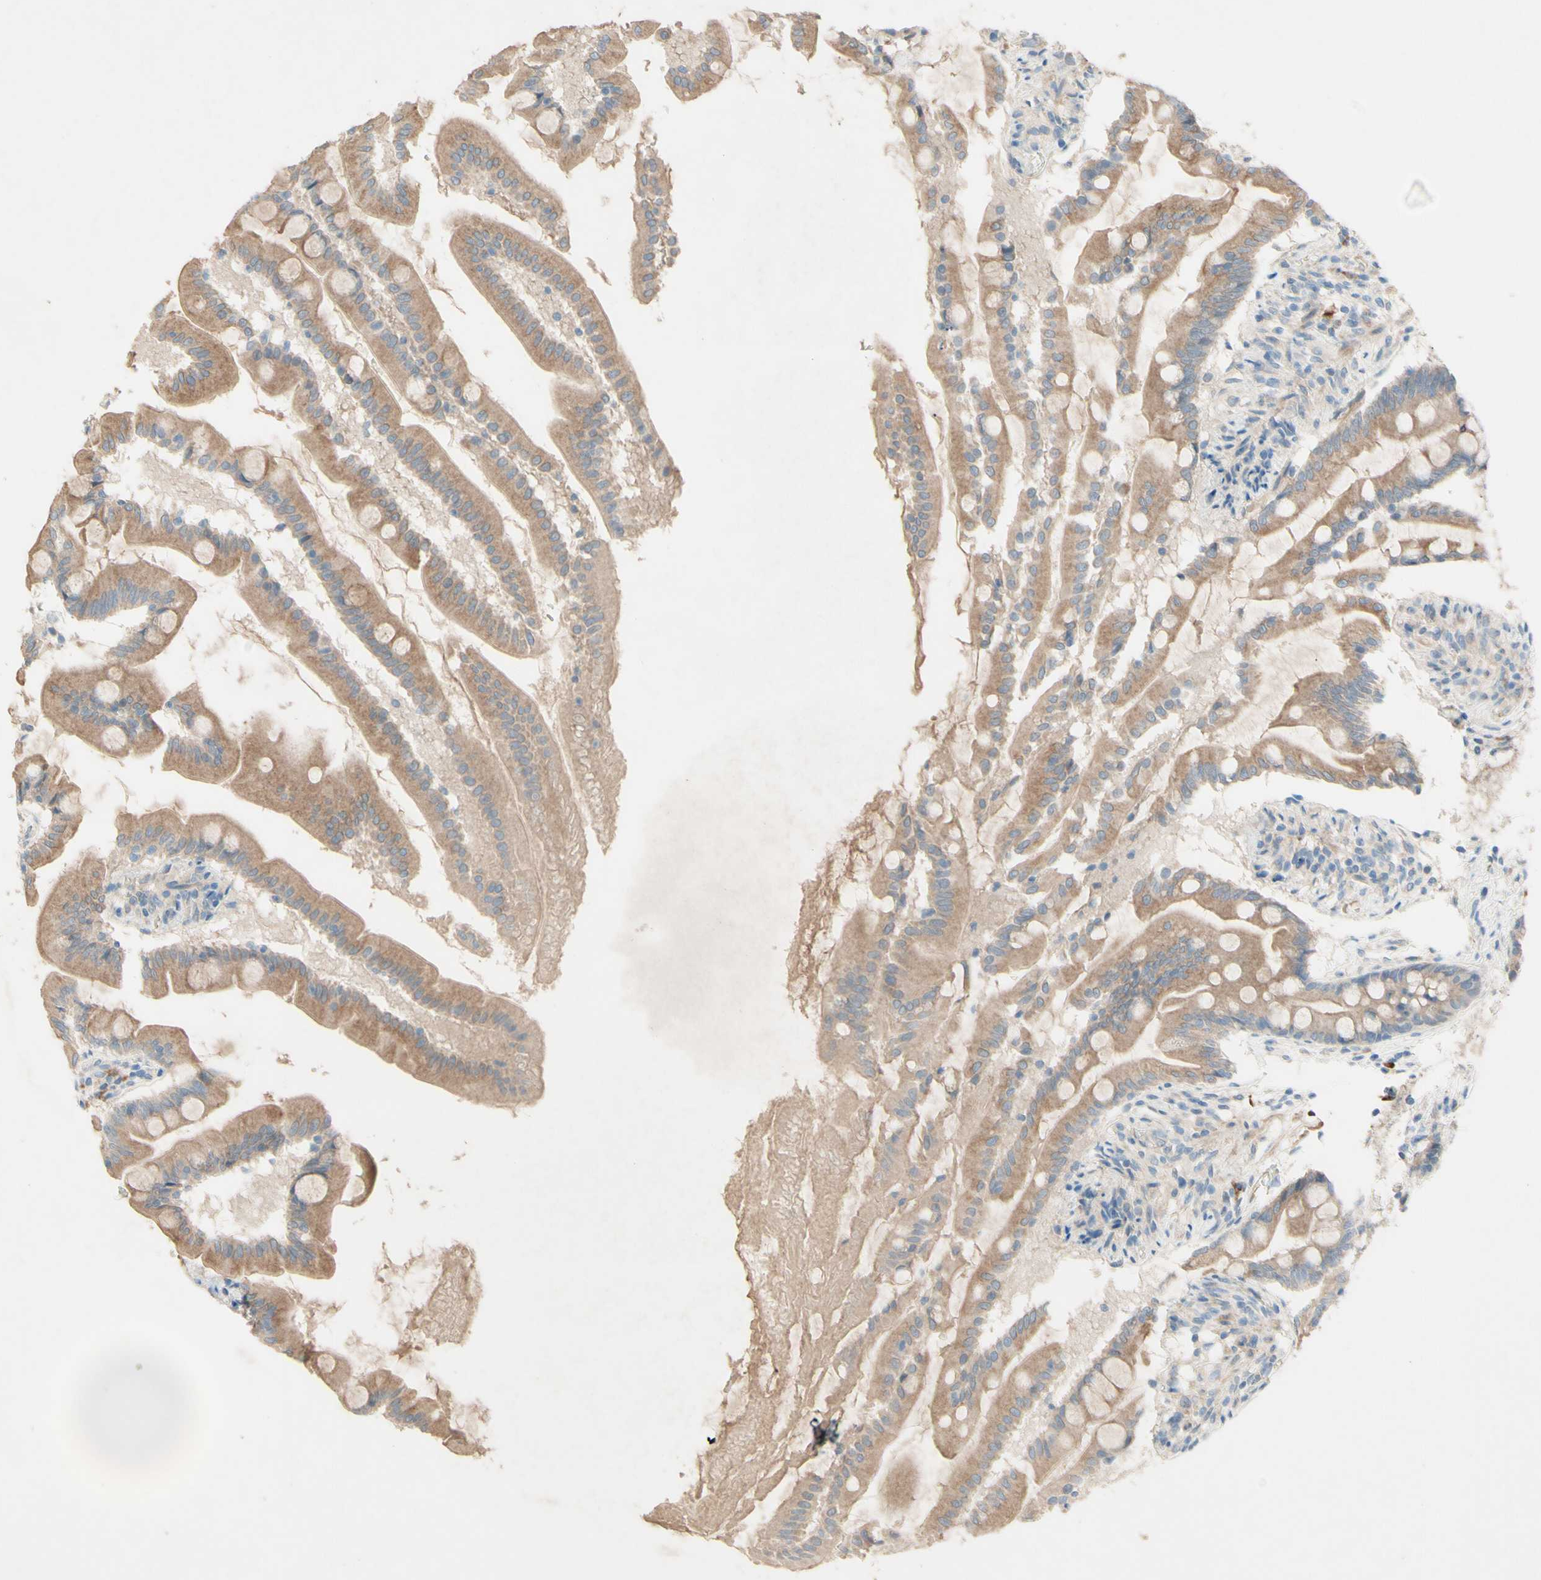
{"staining": {"intensity": "moderate", "quantity": ">75%", "location": "cytoplasmic/membranous"}, "tissue": "small intestine", "cell_type": "Glandular cells", "image_type": "normal", "snomed": [{"axis": "morphology", "description": "Normal tissue, NOS"}, {"axis": "topography", "description": "Small intestine"}], "caption": "Immunohistochemistry (IHC) (DAB (3,3'-diaminobenzidine)) staining of unremarkable human small intestine reveals moderate cytoplasmic/membranous protein expression in about >75% of glandular cells.", "gene": "IL2", "patient": {"sex": "female", "age": 56}}